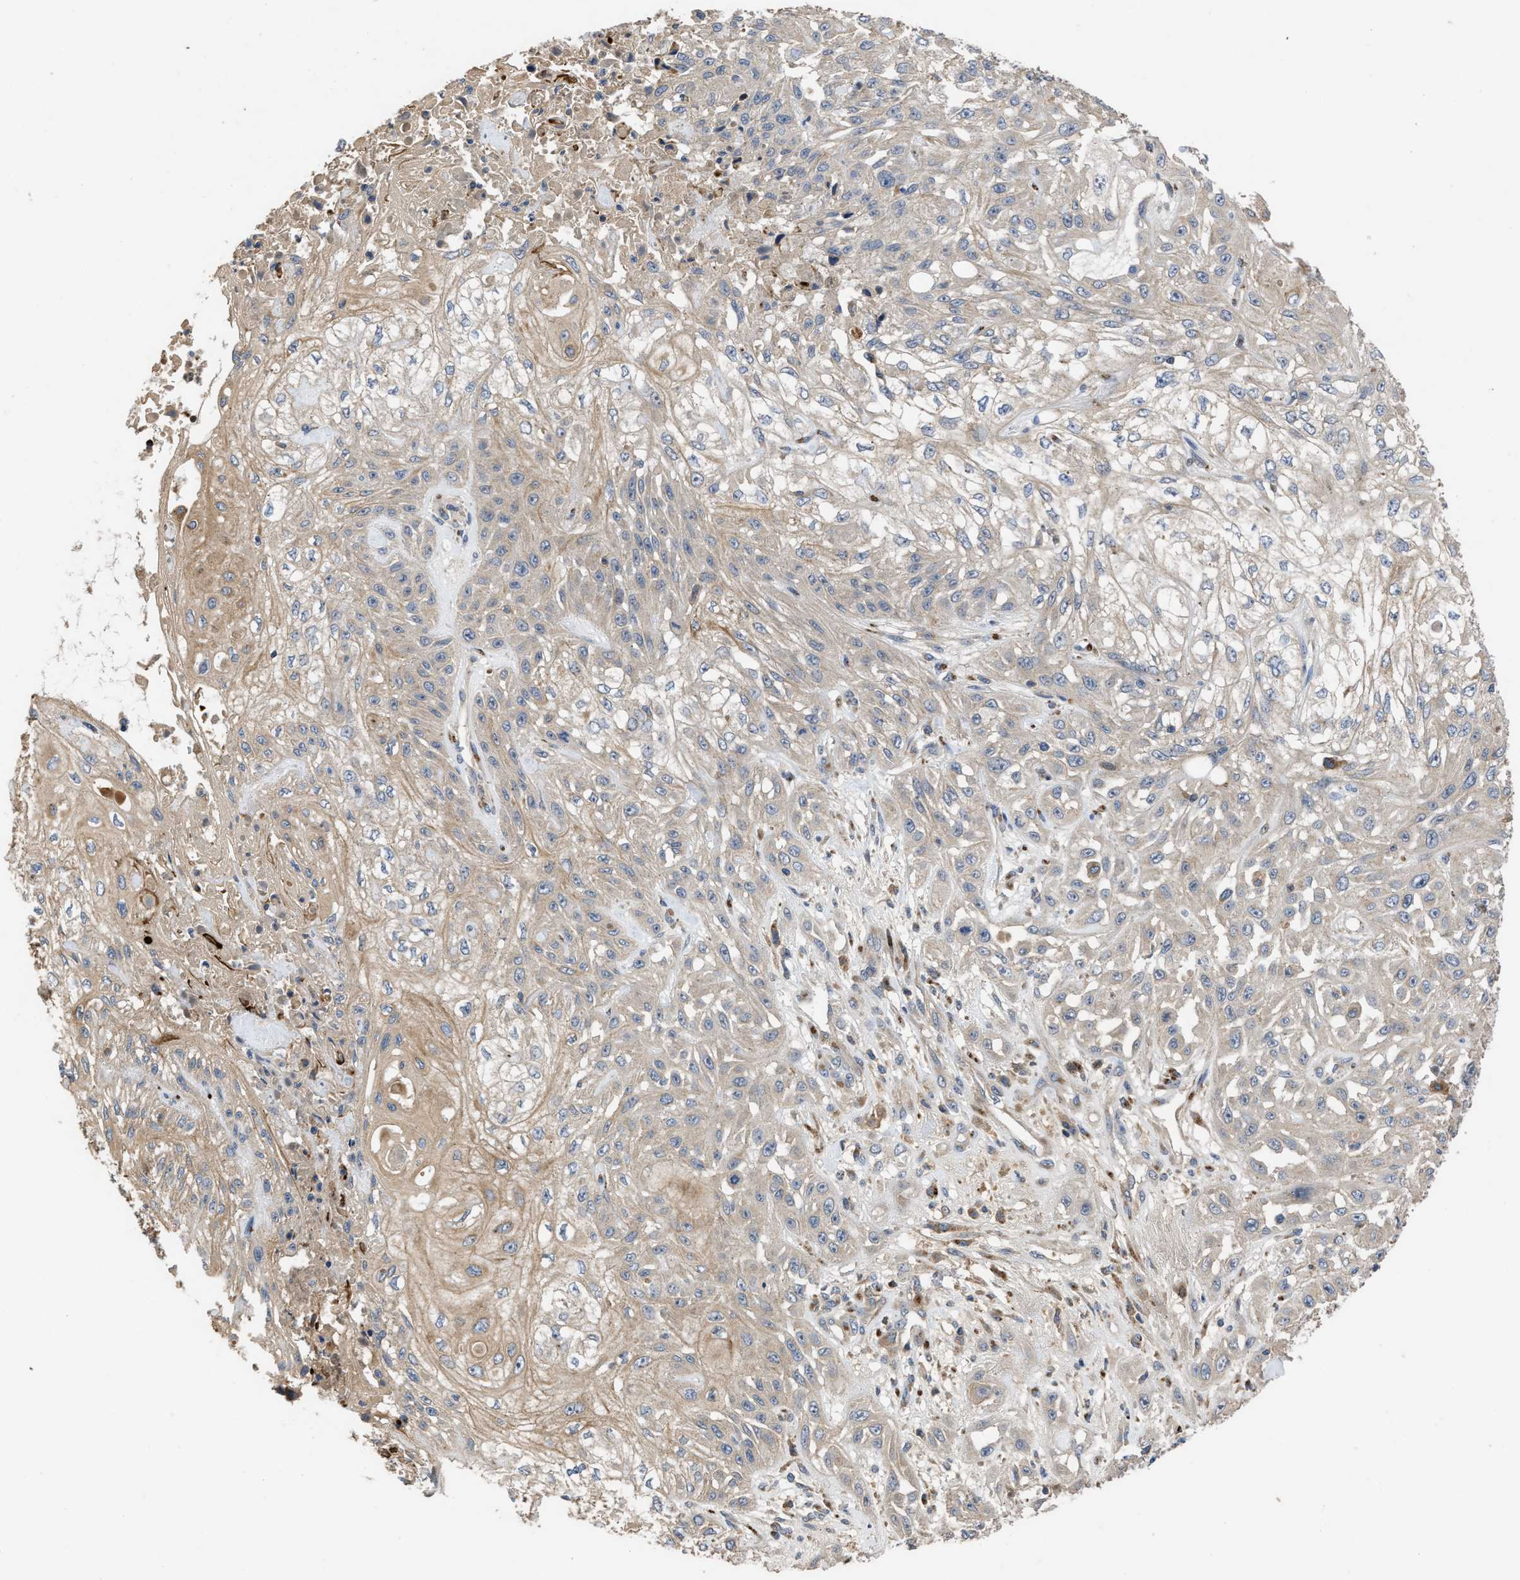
{"staining": {"intensity": "weak", "quantity": "25%-75%", "location": "cytoplasmic/membranous"}, "tissue": "skin cancer", "cell_type": "Tumor cells", "image_type": "cancer", "snomed": [{"axis": "morphology", "description": "Squamous cell carcinoma, NOS"}, {"axis": "morphology", "description": "Squamous cell carcinoma, metastatic, NOS"}, {"axis": "topography", "description": "Skin"}, {"axis": "topography", "description": "Lymph node"}], "caption": "Protein analysis of skin squamous cell carcinoma tissue demonstrates weak cytoplasmic/membranous expression in about 25%-75% of tumor cells.", "gene": "SIK2", "patient": {"sex": "male", "age": 75}}